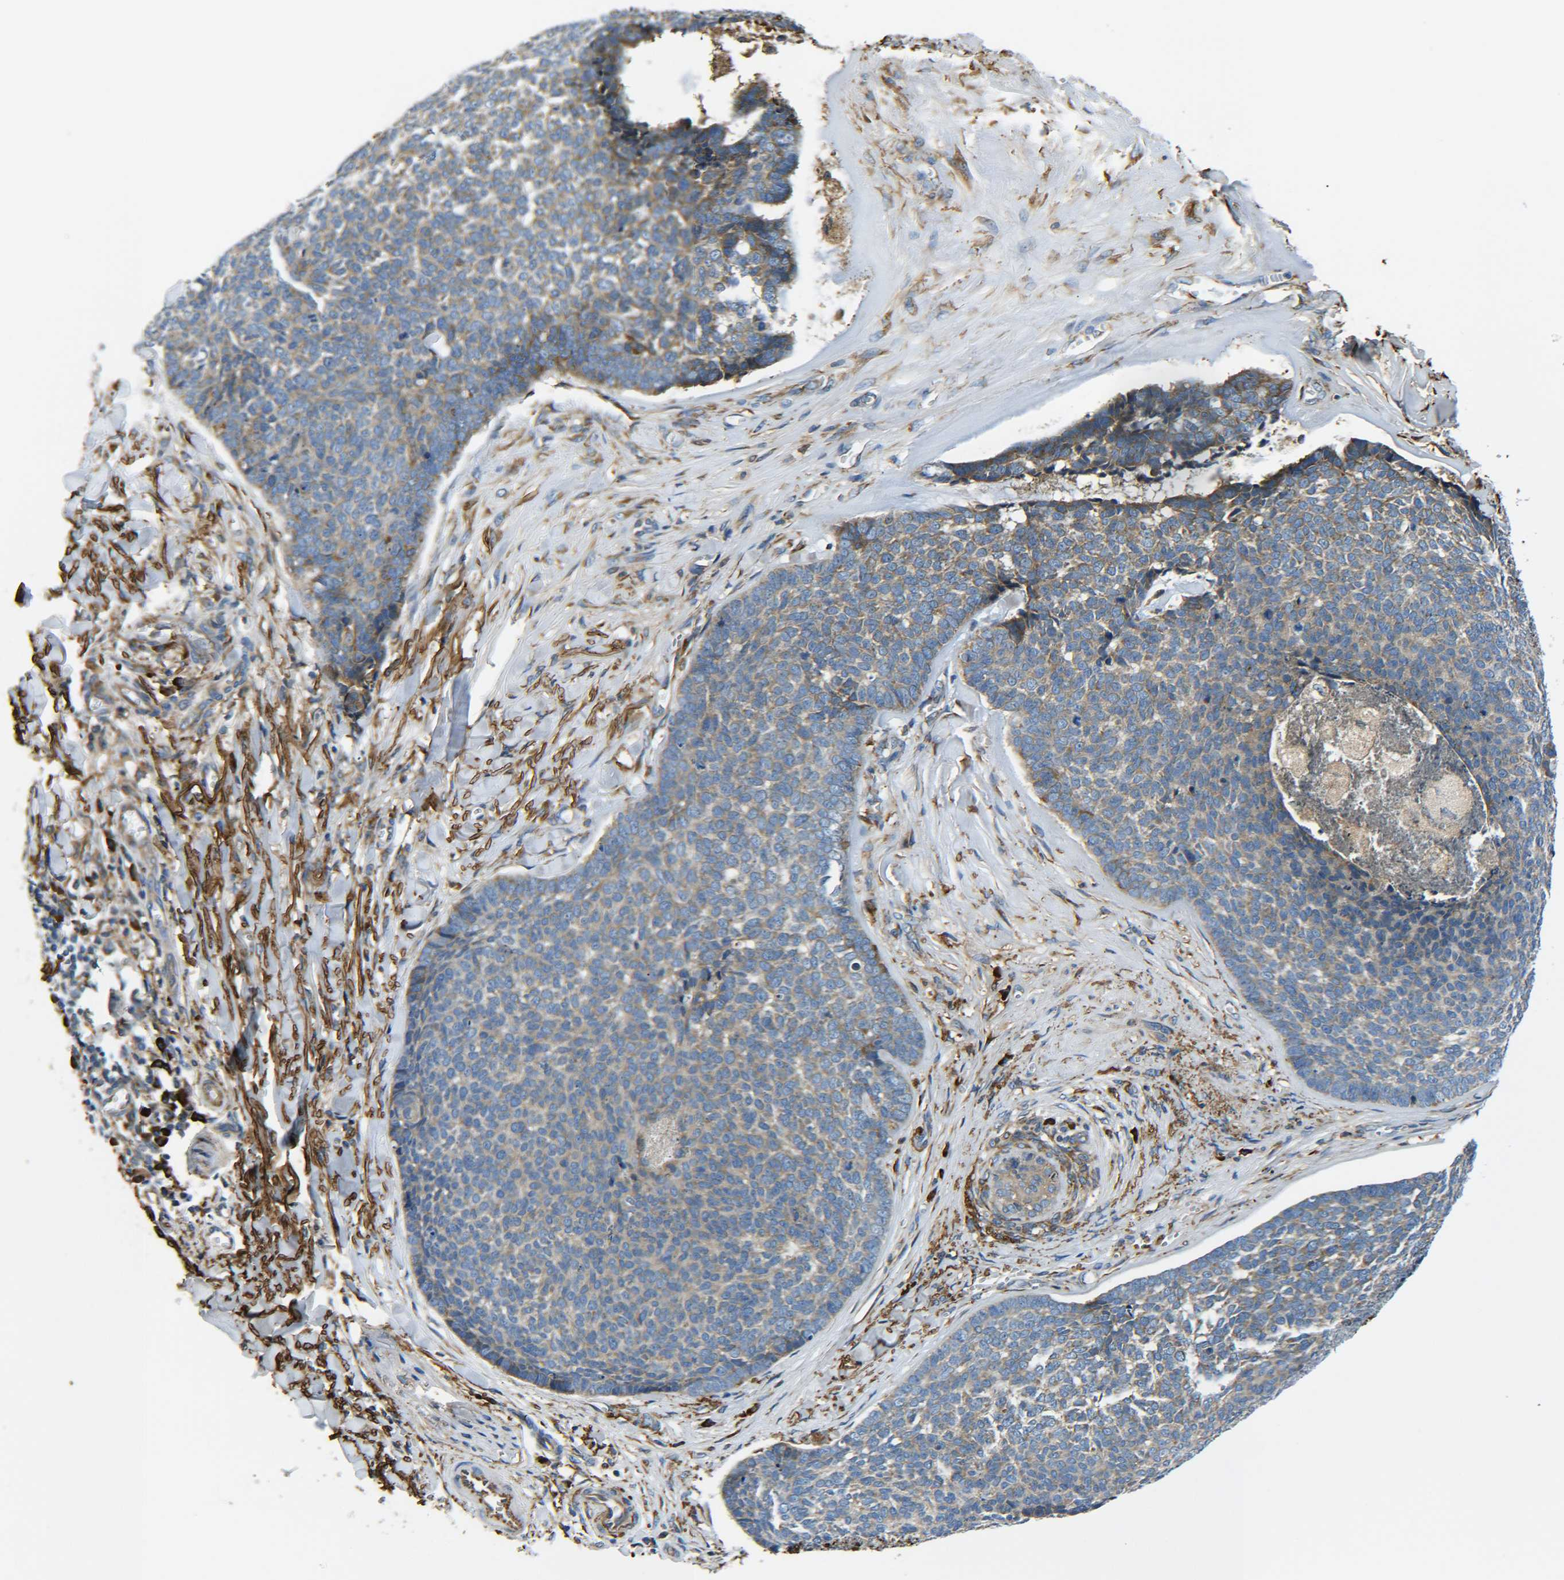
{"staining": {"intensity": "moderate", "quantity": ">75%", "location": "cytoplasmic/membranous"}, "tissue": "skin cancer", "cell_type": "Tumor cells", "image_type": "cancer", "snomed": [{"axis": "morphology", "description": "Basal cell carcinoma"}, {"axis": "topography", "description": "Skin"}], "caption": "Immunohistochemical staining of human skin cancer displays medium levels of moderate cytoplasmic/membranous expression in about >75% of tumor cells. Using DAB (3,3'-diaminobenzidine) (brown) and hematoxylin (blue) stains, captured at high magnification using brightfield microscopy.", "gene": "PREB", "patient": {"sex": "male", "age": 84}}